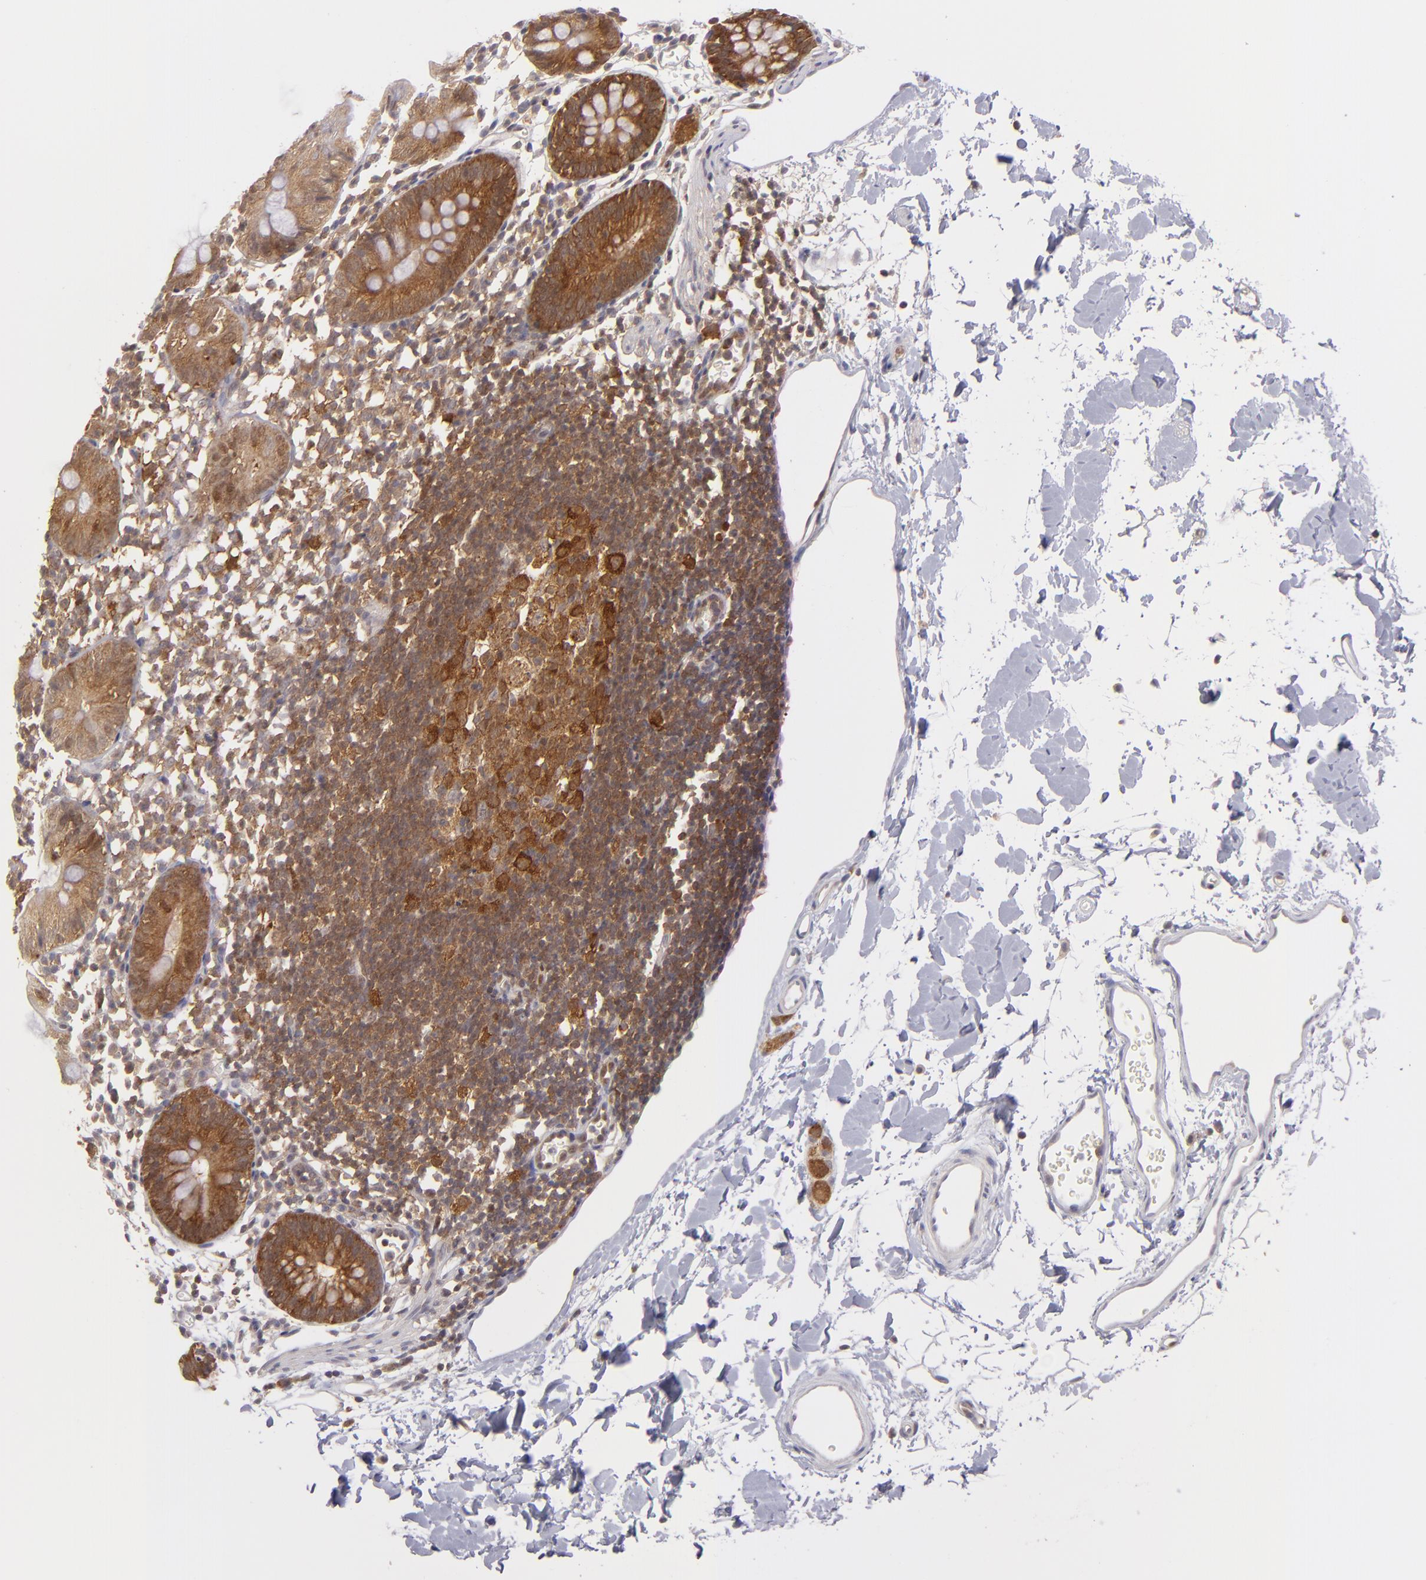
{"staining": {"intensity": "negative", "quantity": "none", "location": "none"}, "tissue": "colon", "cell_type": "Endothelial cells", "image_type": "normal", "snomed": [{"axis": "morphology", "description": "Normal tissue, NOS"}, {"axis": "topography", "description": "Colon"}], "caption": "Micrograph shows no protein positivity in endothelial cells of unremarkable colon.", "gene": "PTPN13", "patient": {"sex": "male", "age": 14}}